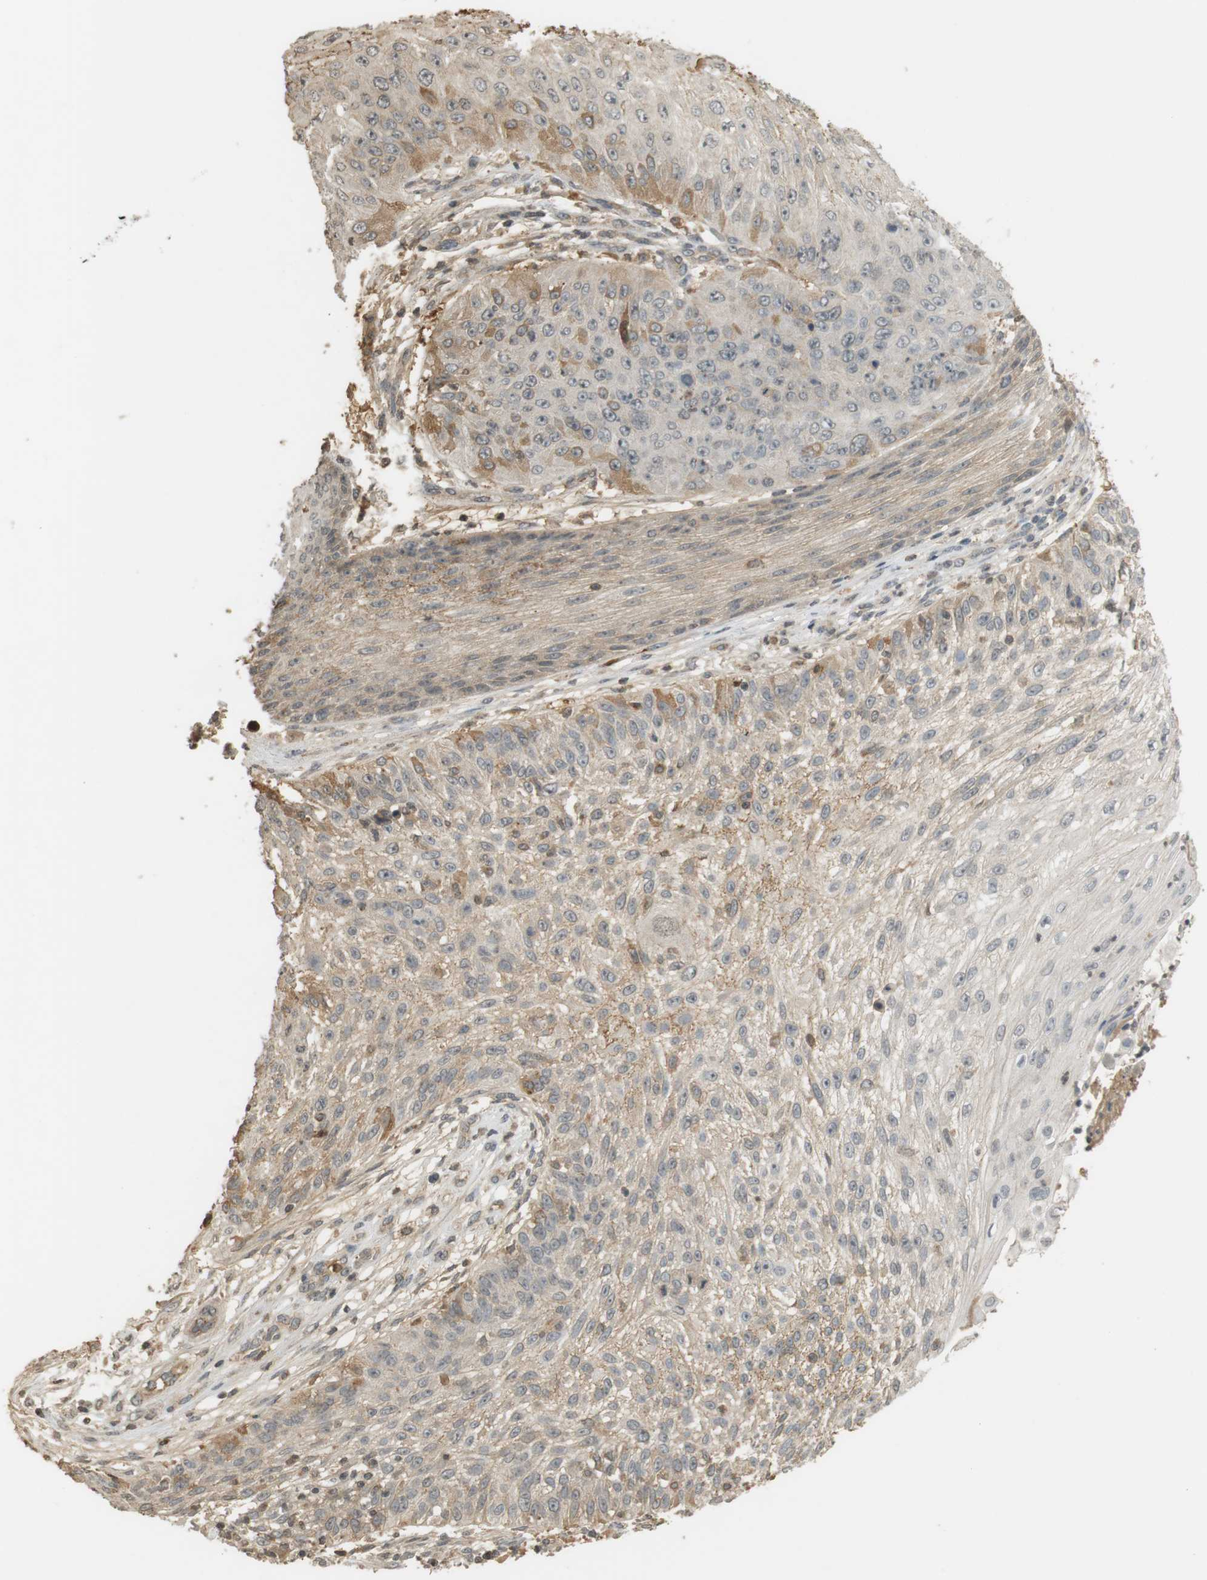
{"staining": {"intensity": "moderate", "quantity": "<25%", "location": "cytoplasmic/membranous"}, "tissue": "skin cancer", "cell_type": "Tumor cells", "image_type": "cancer", "snomed": [{"axis": "morphology", "description": "Squamous cell carcinoma, NOS"}, {"axis": "topography", "description": "Skin"}], "caption": "Immunohistochemical staining of human skin cancer shows low levels of moderate cytoplasmic/membranous protein expression in approximately <25% of tumor cells.", "gene": "SRR", "patient": {"sex": "female", "age": 80}}